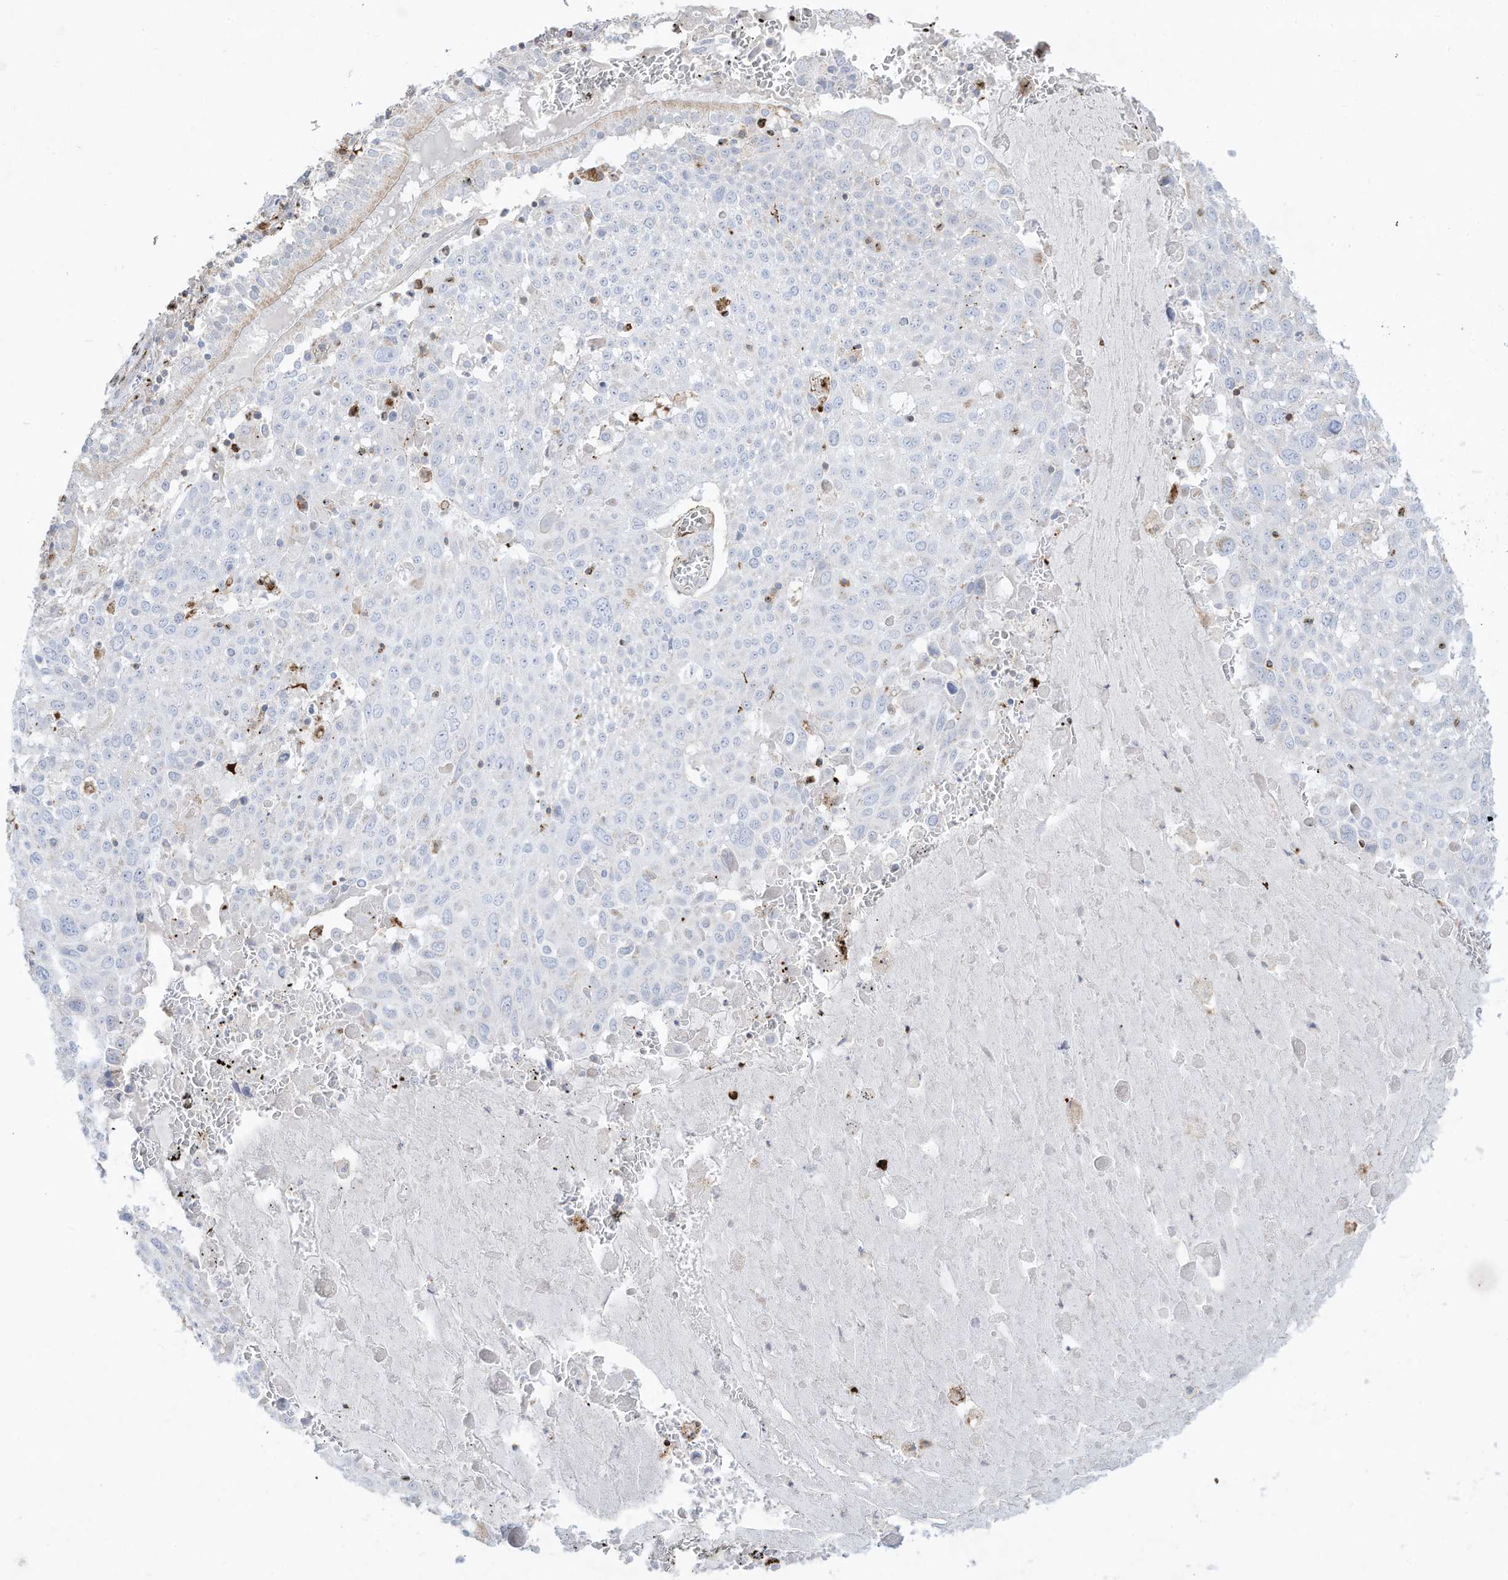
{"staining": {"intensity": "negative", "quantity": "none", "location": "none"}, "tissue": "lung cancer", "cell_type": "Tumor cells", "image_type": "cancer", "snomed": [{"axis": "morphology", "description": "Squamous cell carcinoma, NOS"}, {"axis": "topography", "description": "Lung"}], "caption": "The histopathology image shows no staining of tumor cells in squamous cell carcinoma (lung).", "gene": "THNSL2", "patient": {"sex": "male", "age": 65}}